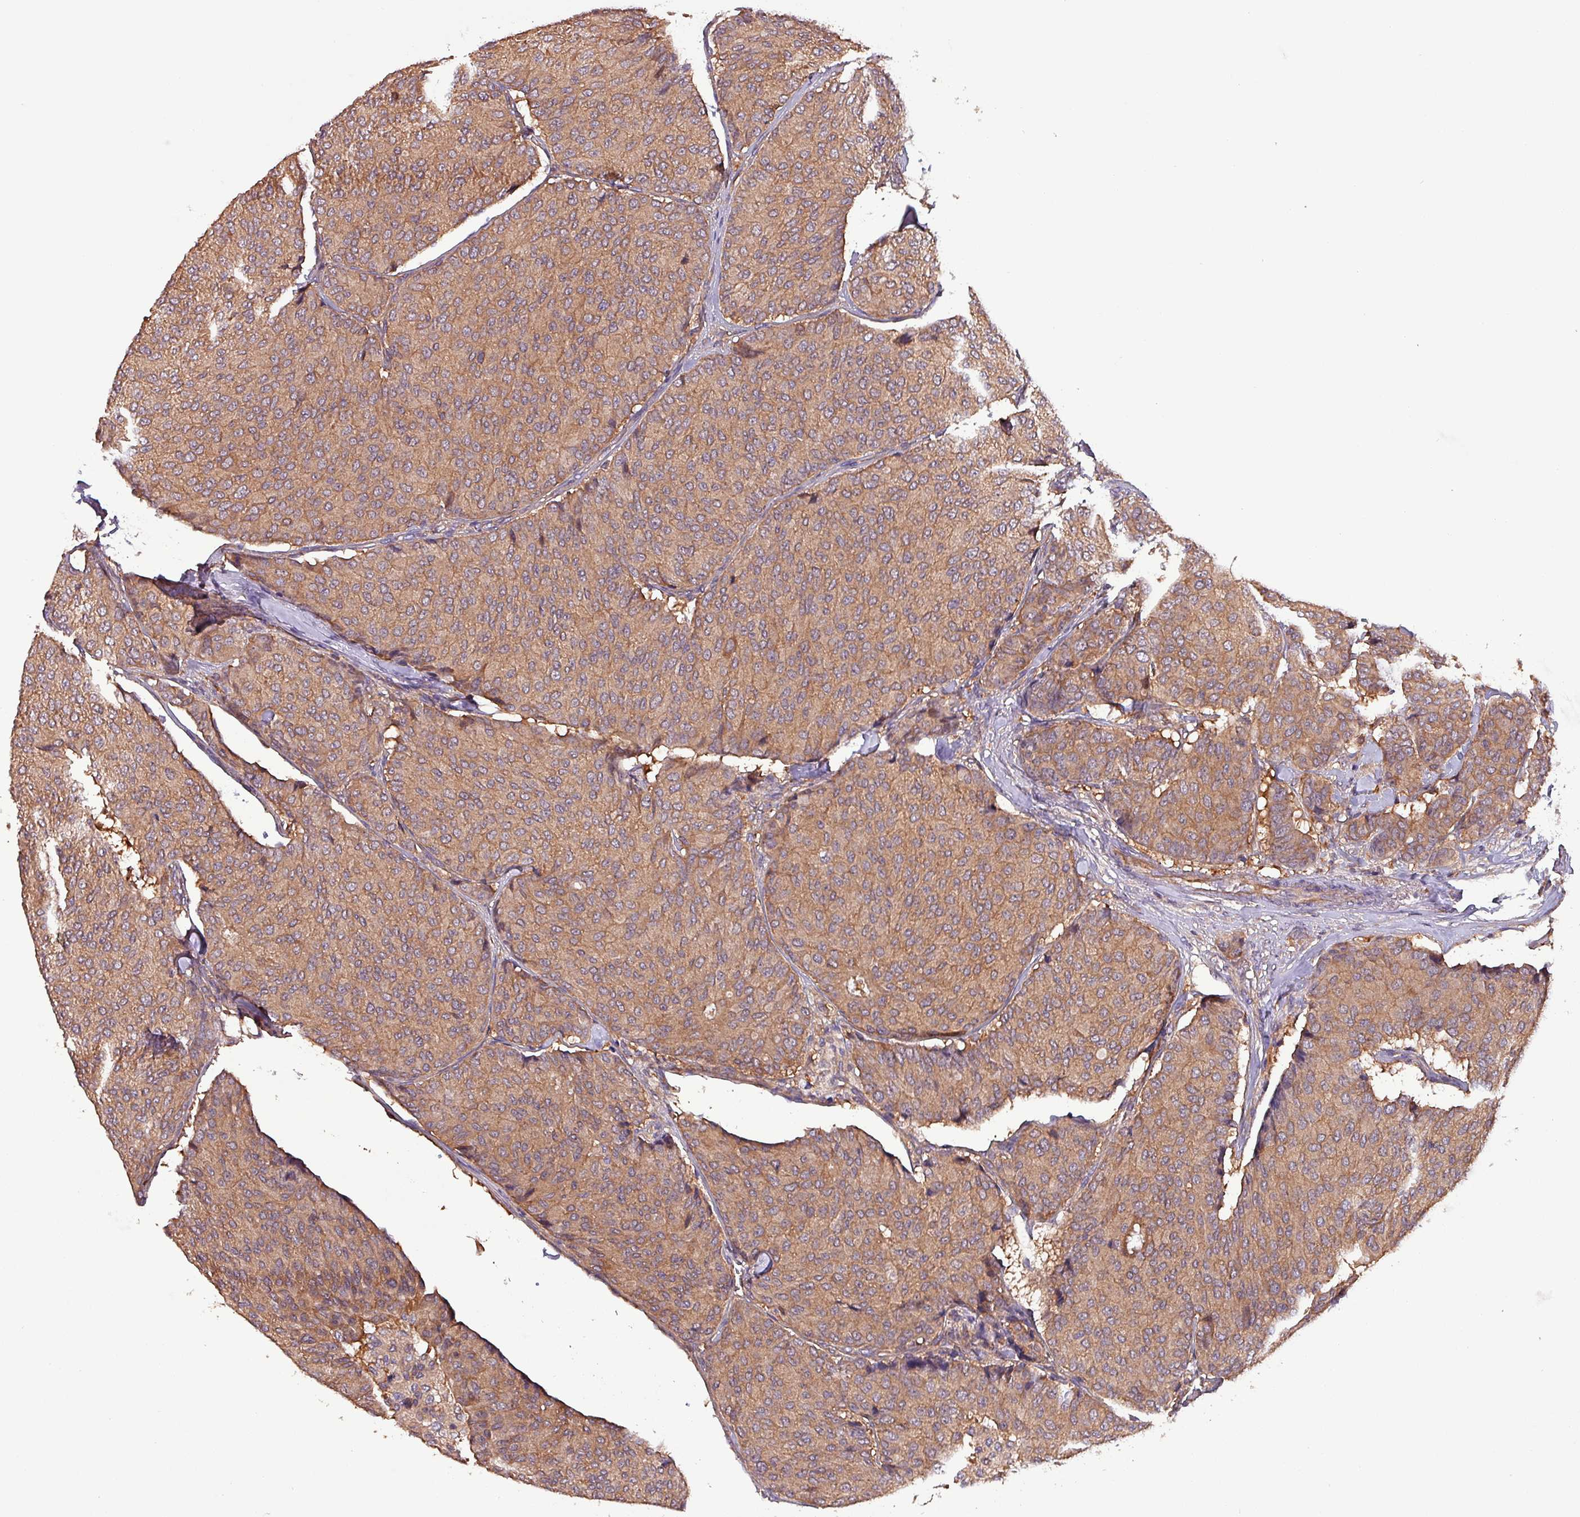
{"staining": {"intensity": "moderate", "quantity": ">75%", "location": "cytoplasmic/membranous"}, "tissue": "breast cancer", "cell_type": "Tumor cells", "image_type": "cancer", "snomed": [{"axis": "morphology", "description": "Duct carcinoma"}, {"axis": "topography", "description": "Breast"}], "caption": "This is a micrograph of immunohistochemistry staining of invasive ductal carcinoma (breast), which shows moderate positivity in the cytoplasmic/membranous of tumor cells.", "gene": "PAFAH1B2", "patient": {"sex": "female", "age": 75}}